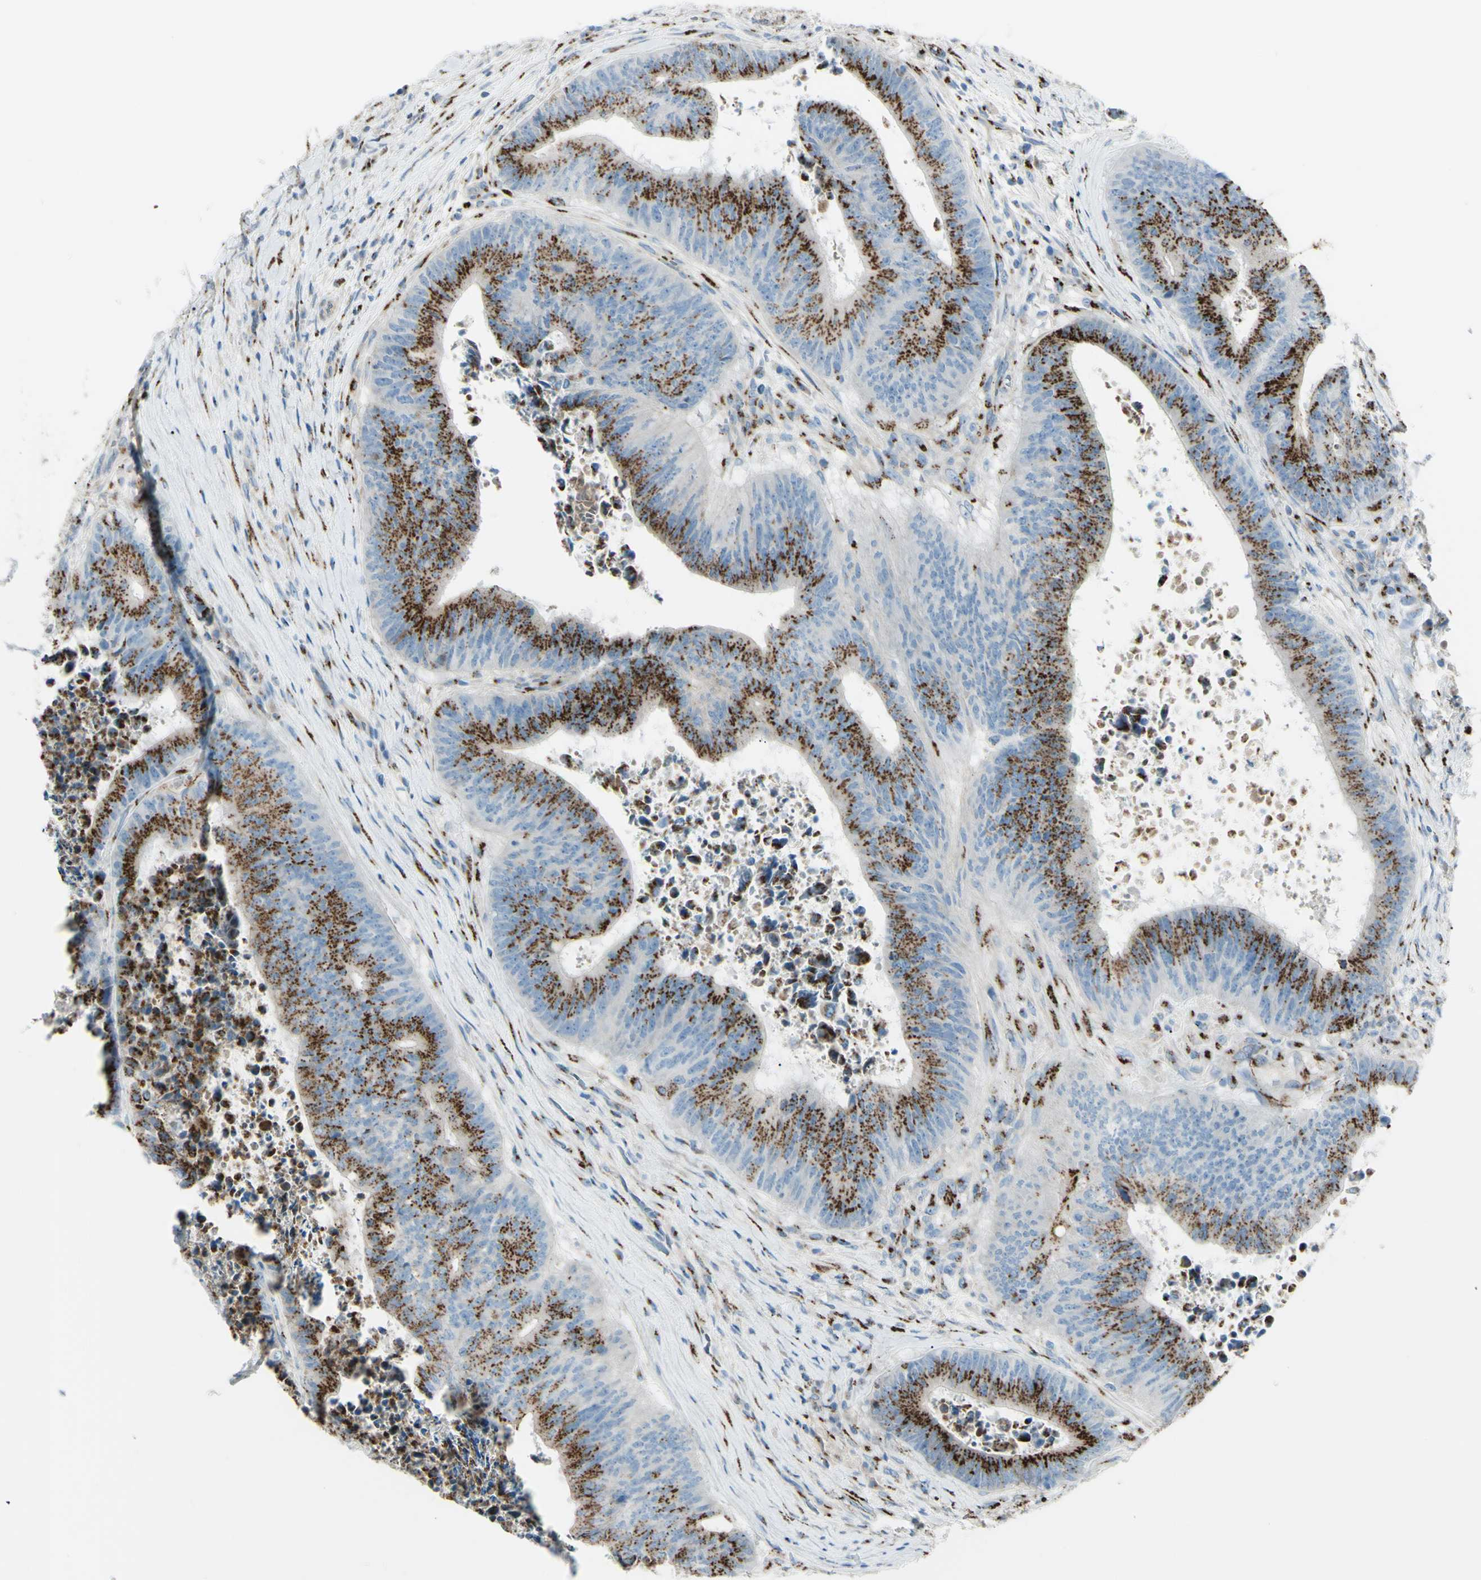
{"staining": {"intensity": "strong", "quantity": ">75%", "location": "cytoplasmic/membranous"}, "tissue": "colorectal cancer", "cell_type": "Tumor cells", "image_type": "cancer", "snomed": [{"axis": "morphology", "description": "Adenocarcinoma, NOS"}, {"axis": "topography", "description": "Rectum"}], "caption": "Immunohistochemical staining of colorectal adenocarcinoma shows high levels of strong cytoplasmic/membranous protein expression in about >75% of tumor cells.", "gene": "B4GALT1", "patient": {"sex": "male", "age": 72}}